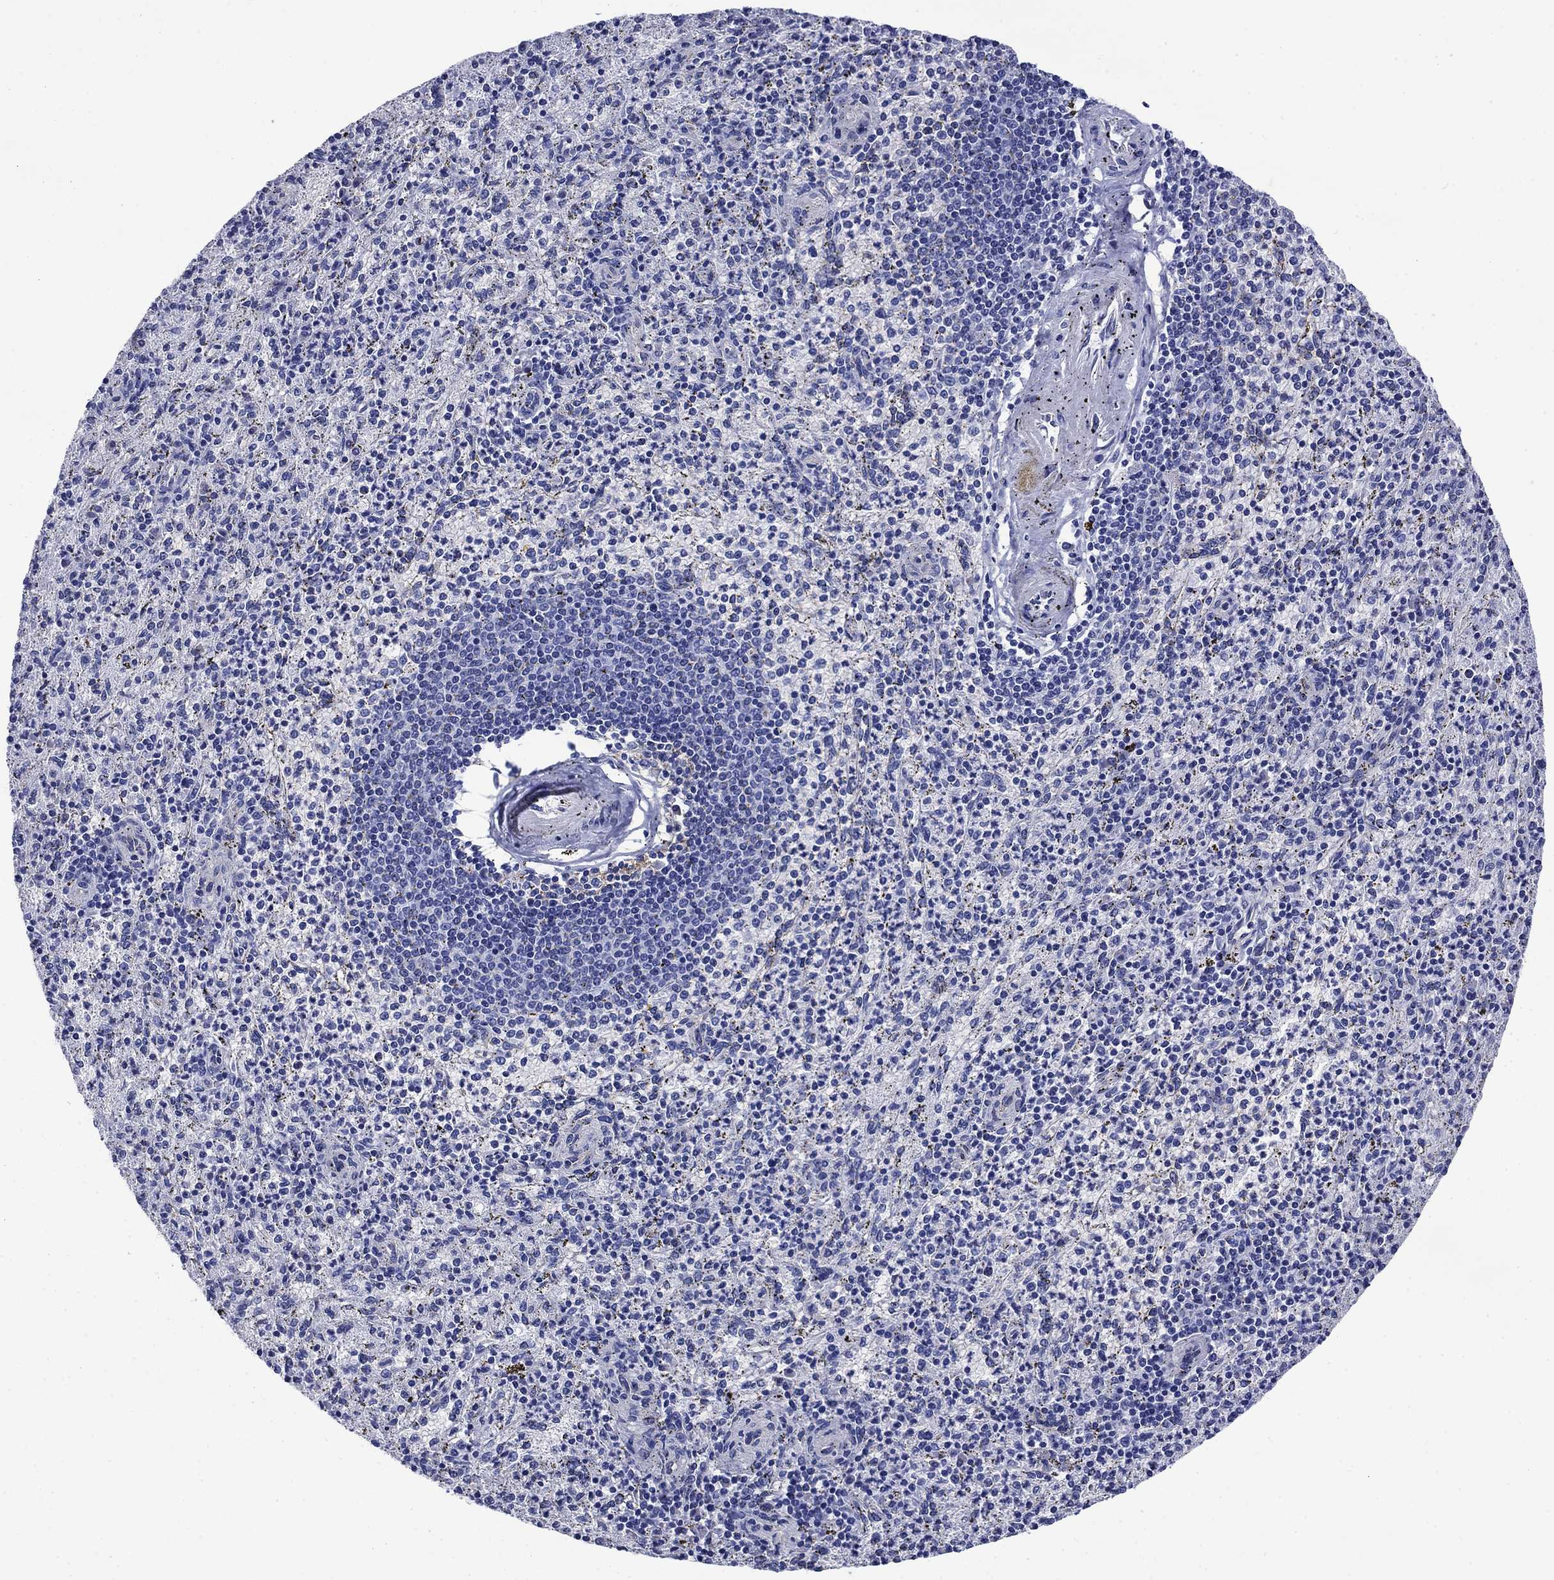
{"staining": {"intensity": "negative", "quantity": "none", "location": "none"}, "tissue": "spleen", "cell_type": "Cells in red pulp", "image_type": "normal", "snomed": [{"axis": "morphology", "description": "Normal tissue, NOS"}, {"axis": "topography", "description": "Spleen"}], "caption": "Cells in red pulp show no significant protein positivity in unremarkable spleen.", "gene": "SLC1A2", "patient": {"sex": "male", "age": 60}}